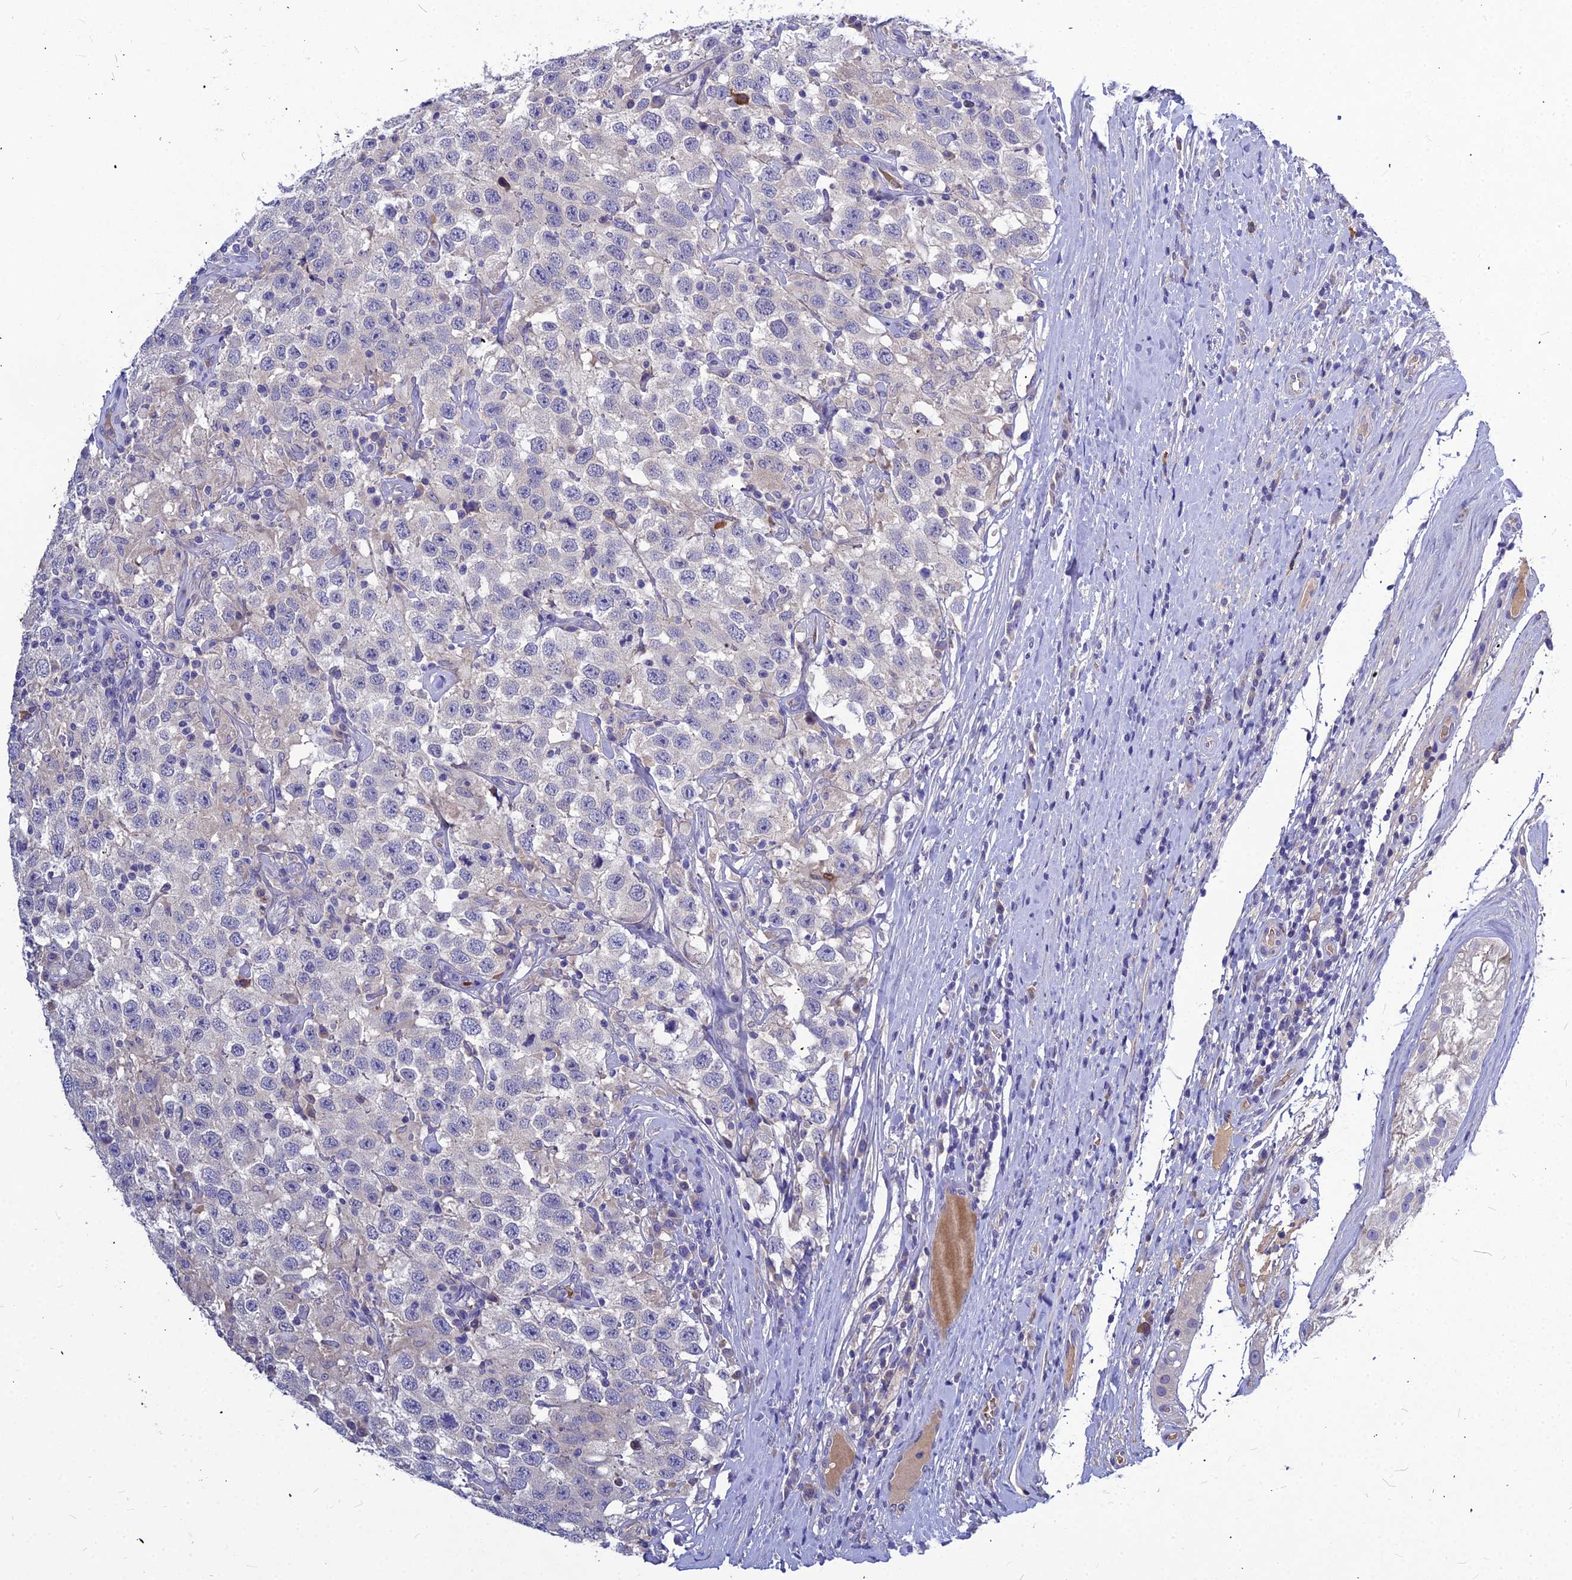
{"staining": {"intensity": "weak", "quantity": "<25%", "location": "cytoplasmic/membranous"}, "tissue": "testis cancer", "cell_type": "Tumor cells", "image_type": "cancer", "snomed": [{"axis": "morphology", "description": "Seminoma, NOS"}, {"axis": "topography", "description": "Testis"}], "caption": "Seminoma (testis) was stained to show a protein in brown. There is no significant positivity in tumor cells. (Stains: DAB IHC with hematoxylin counter stain, Microscopy: brightfield microscopy at high magnification).", "gene": "DMRTA1", "patient": {"sex": "male", "age": 41}}